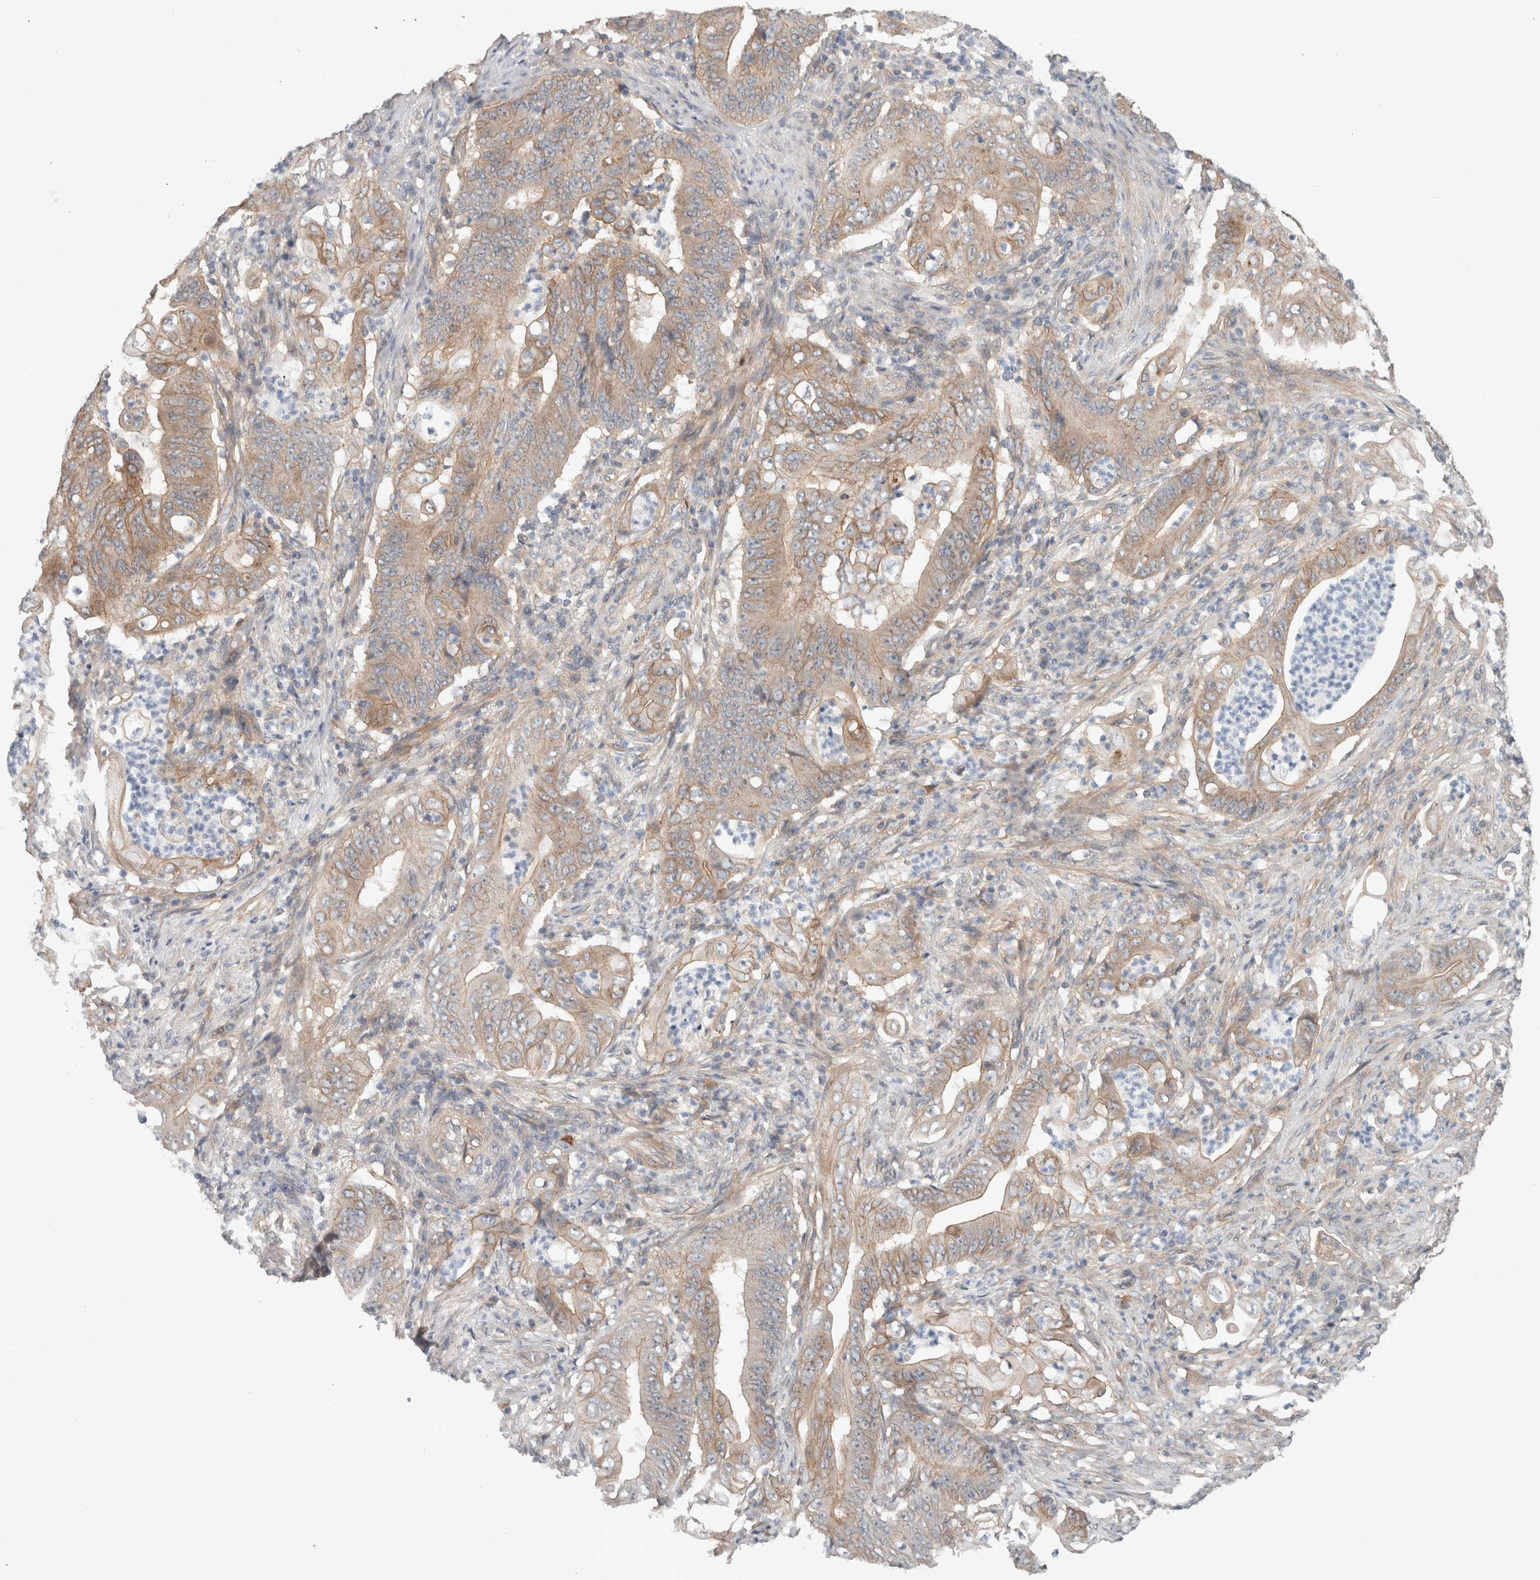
{"staining": {"intensity": "weak", "quantity": "25%-75%", "location": "cytoplasmic/membranous"}, "tissue": "stomach cancer", "cell_type": "Tumor cells", "image_type": "cancer", "snomed": [{"axis": "morphology", "description": "Adenocarcinoma, NOS"}, {"axis": "topography", "description": "Stomach"}], "caption": "Stomach cancer (adenocarcinoma) stained with DAB immunohistochemistry (IHC) reveals low levels of weak cytoplasmic/membranous positivity in about 25%-75% of tumor cells.", "gene": "RASAL2", "patient": {"sex": "female", "age": 73}}